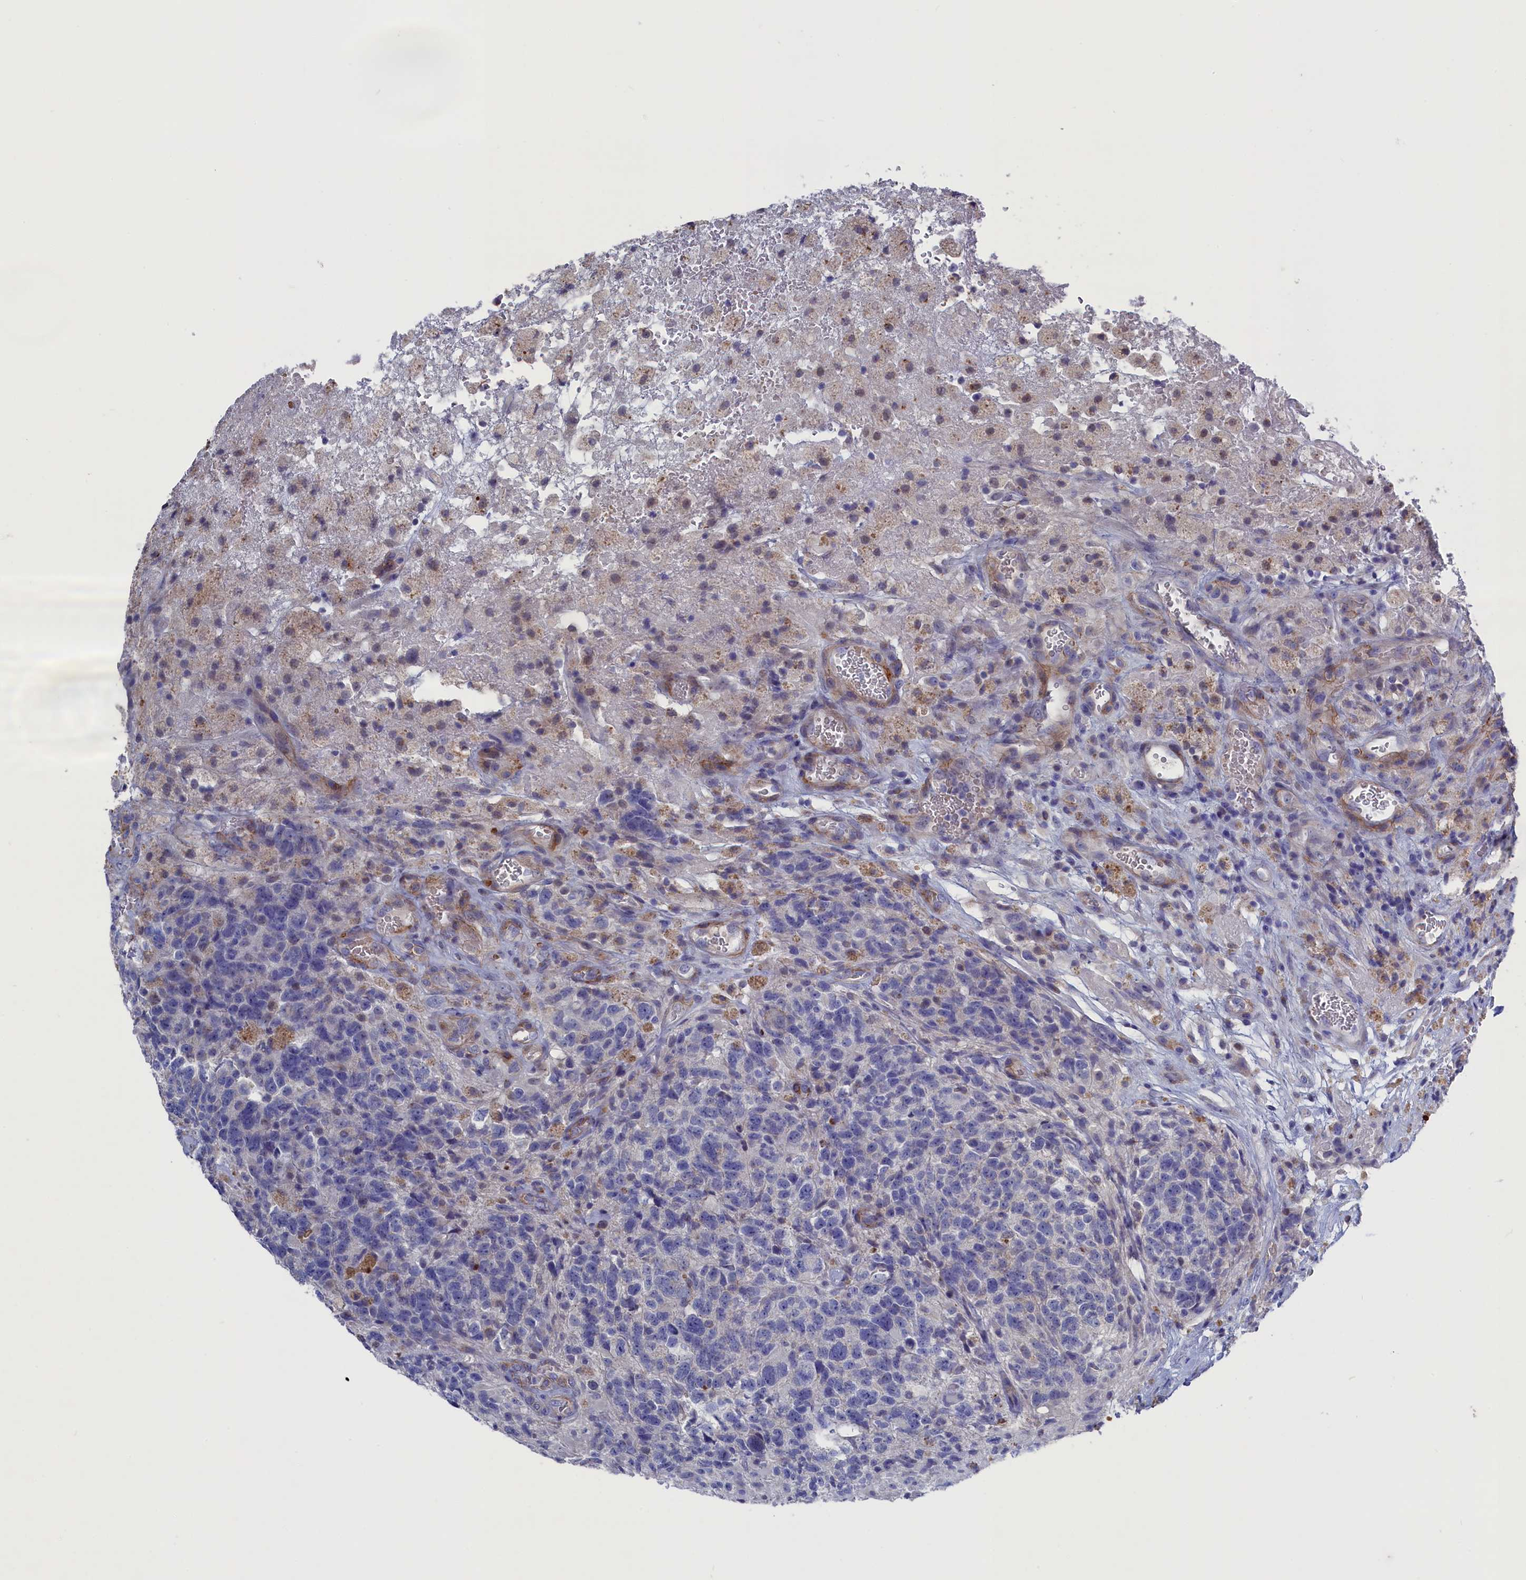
{"staining": {"intensity": "negative", "quantity": "none", "location": "none"}, "tissue": "glioma", "cell_type": "Tumor cells", "image_type": "cancer", "snomed": [{"axis": "morphology", "description": "Glioma, malignant, High grade"}, {"axis": "topography", "description": "Brain"}], "caption": "DAB (3,3'-diaminobenzidine) immunohistochemical staining of malignant high-grade glioma displays no significant positivity in tumor cells.", "gene": "GPR108", "patient": {"sex": "male", "age": 69}}